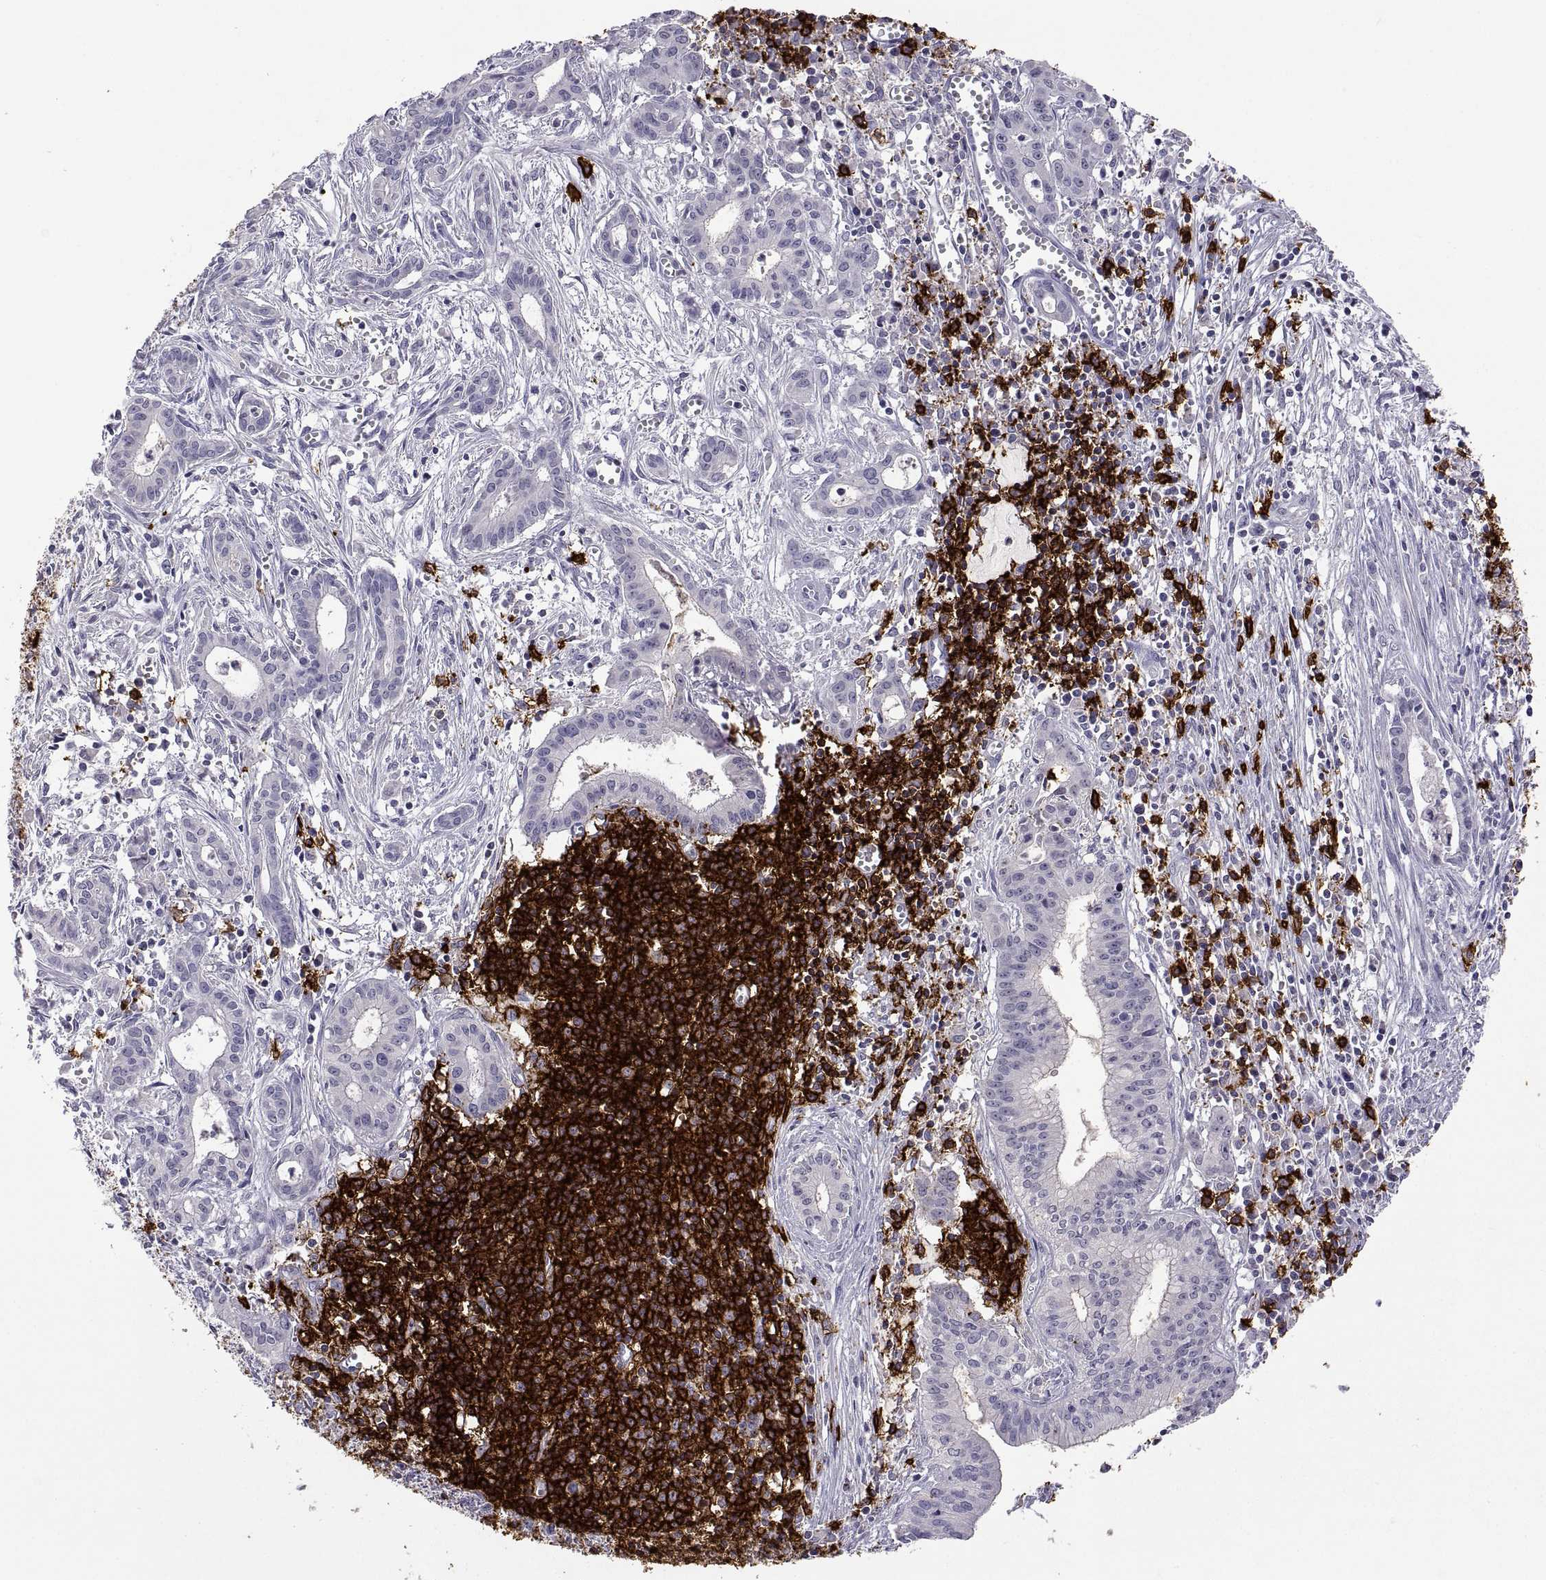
{"staining": {"intensity": "negative", "quantity": "none", "location": "none"}, "tissue": "pancreatic cancer", "cell_type": "Tumor cells", "image_type": "cancer", "snomed": [{"axis": "morphology", "description": "Adenocarcinoma, NOS"}, {"axis": "topography", "description": "Pancreas"}], "caption": "There is no significant staining in tumor cells of adenocarcinoma (pancreatic).", "gene": "MS4A1", "patient": {"sex": "male", "age": 48}}